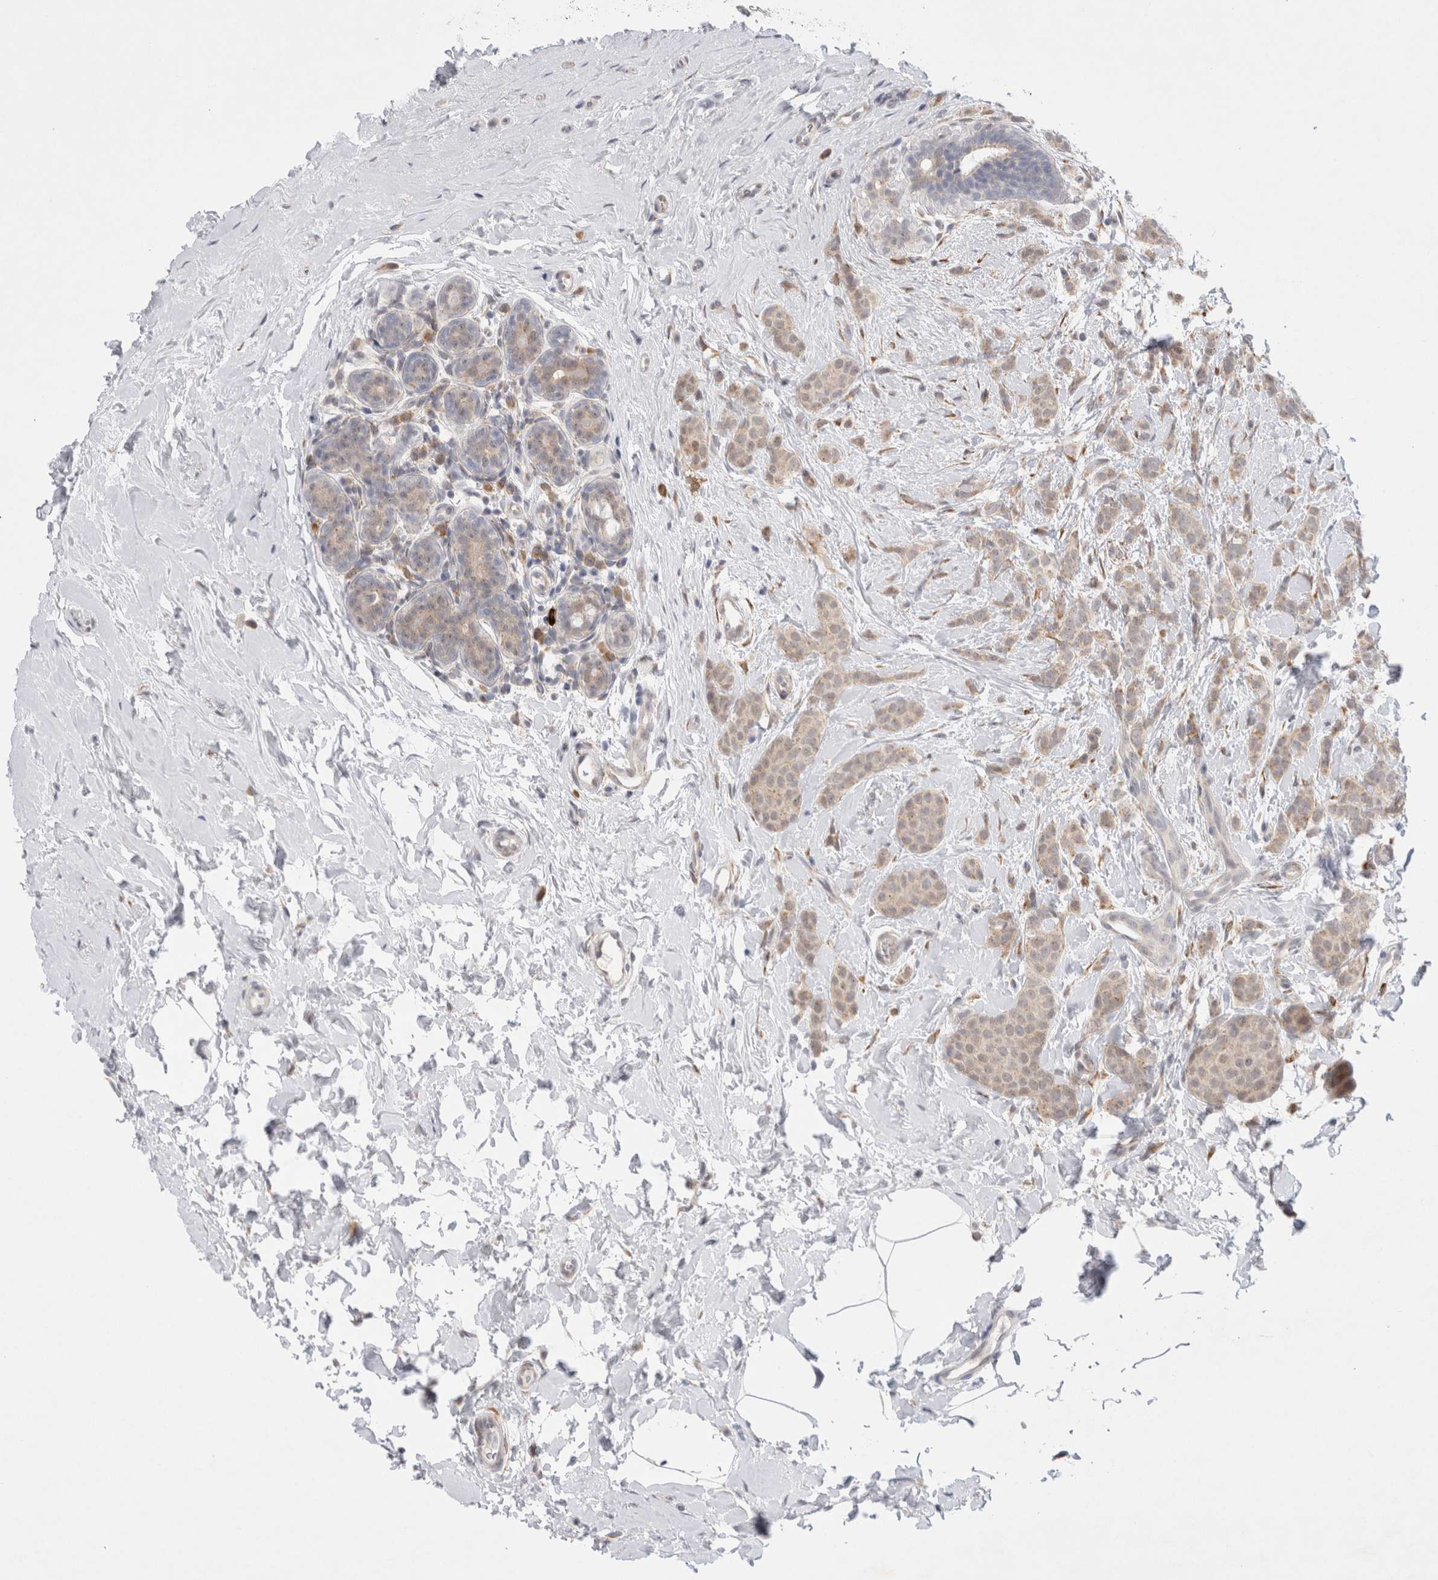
{"staining": {"intensity": "weak", "quantity": "25%-75%", "location": "cytoplasmic/membranous,nuclear"}, "tissue": "breast cancer", "cell_type": "Tumor cells", "image_type": "cancer", "snomed": [{"axis": "morphology", "description": "Lobular carcinoma, in situ"}, {"axis": "morphology", "description": "Lobular carcinoma"}, {"axis": "topography", "description": "Breast"}], "caption": "Human breast cancer stained with a protein marker demonstrates weak staining in tumor cells.", "gene": "TRMT1L", "patient": {"sex": "female", "age": 41}}